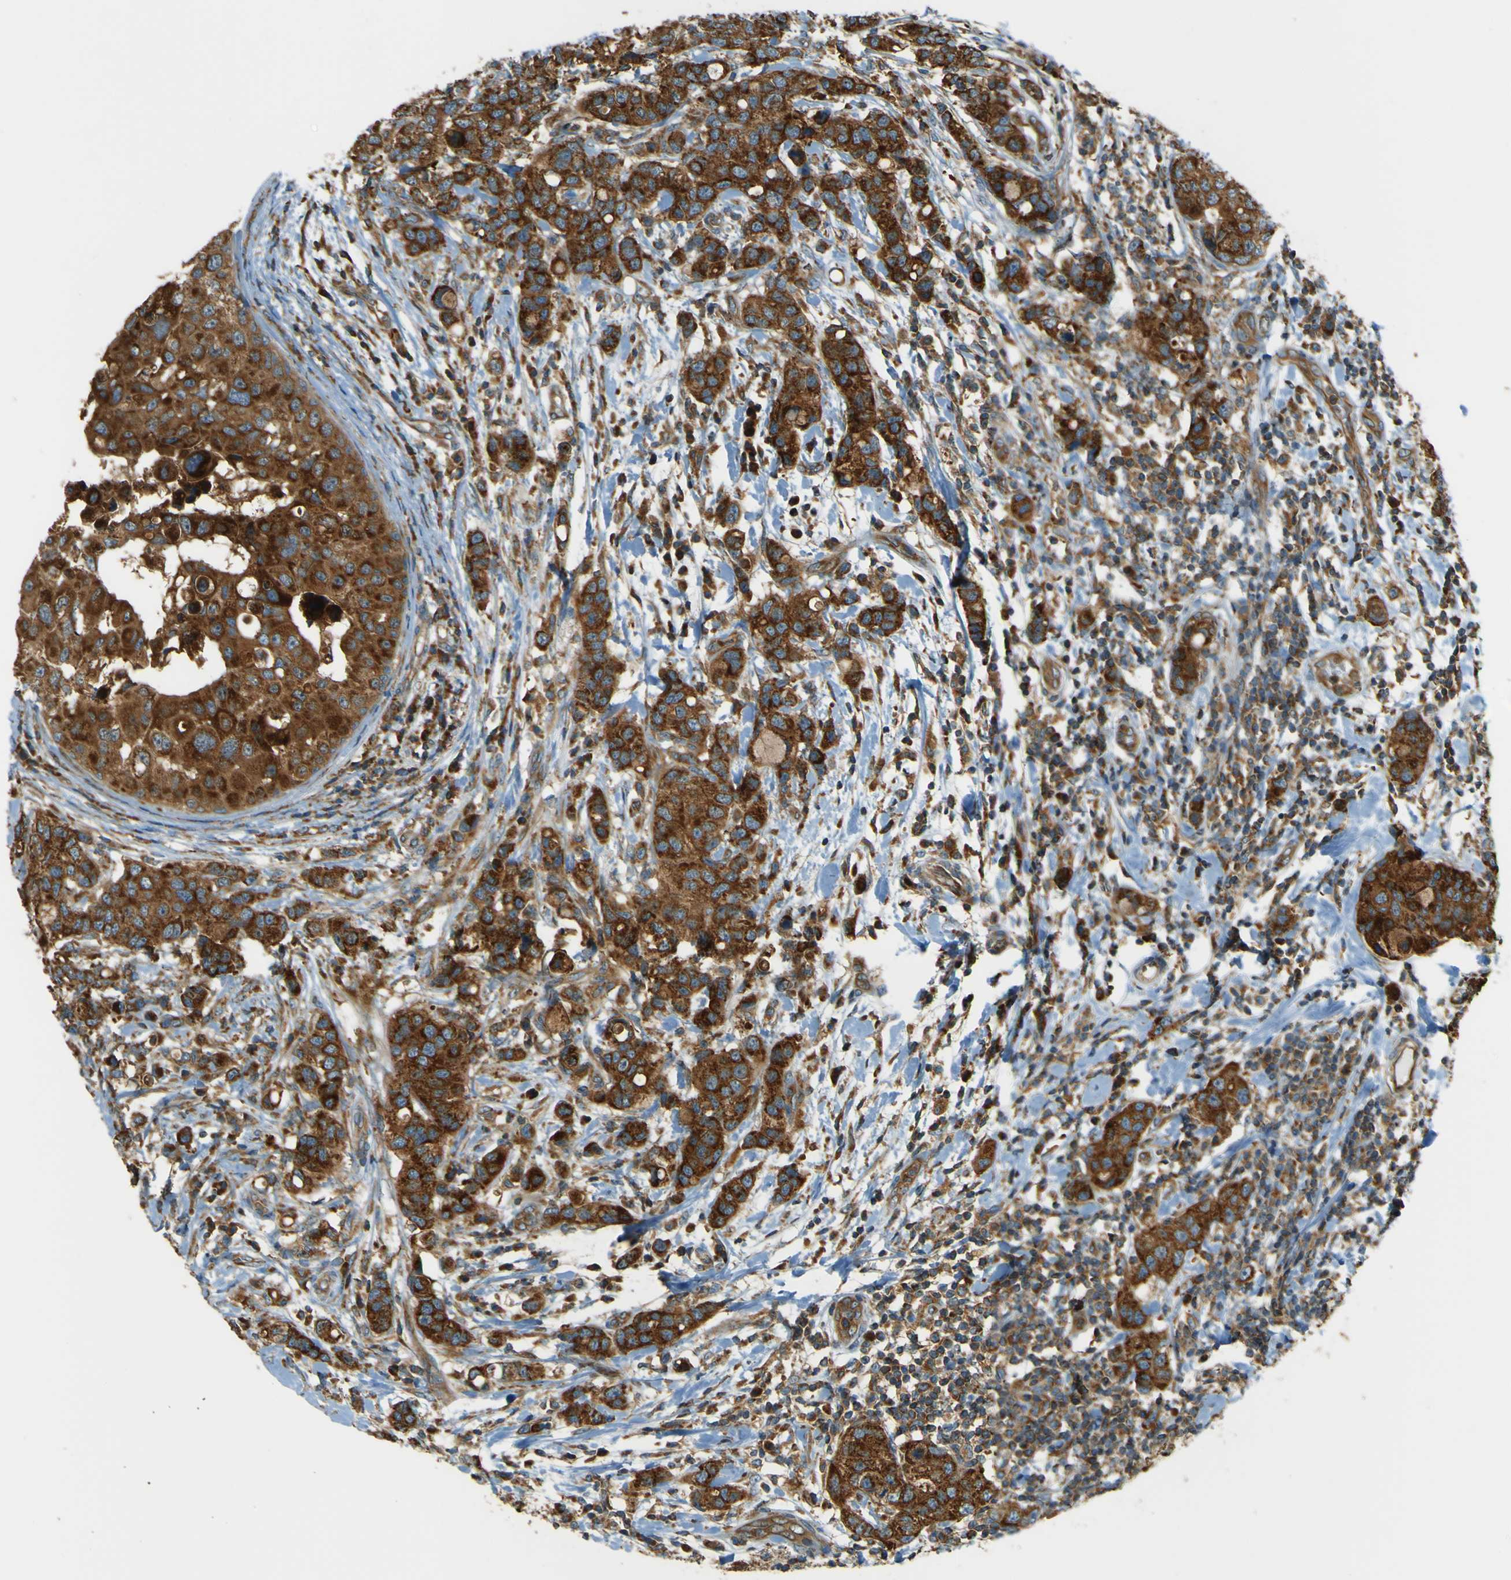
{"staining": {"intensity": "strong", "quantity": ">75%", "location": "cytoplasmic/membranous"}, "tissue": "breast cancer", "cell_type": "Tumor cells", "image_type": "cancer", "snomed": [{"axis": "morphology", "description": "Duct carcinoma"}, {"axis": "topography", "description": "Breast"}], "caption": "This photomicrograph reveals immunohistochemistry (IHC) staining of human breast cancer (infiltrating ductal carcinoma), with high strong cytoplasmic/membranous positivity in about >75% of tumor cells.", "gene": "DNAJC5", "patient": {"sex": "female", "age": 27}}